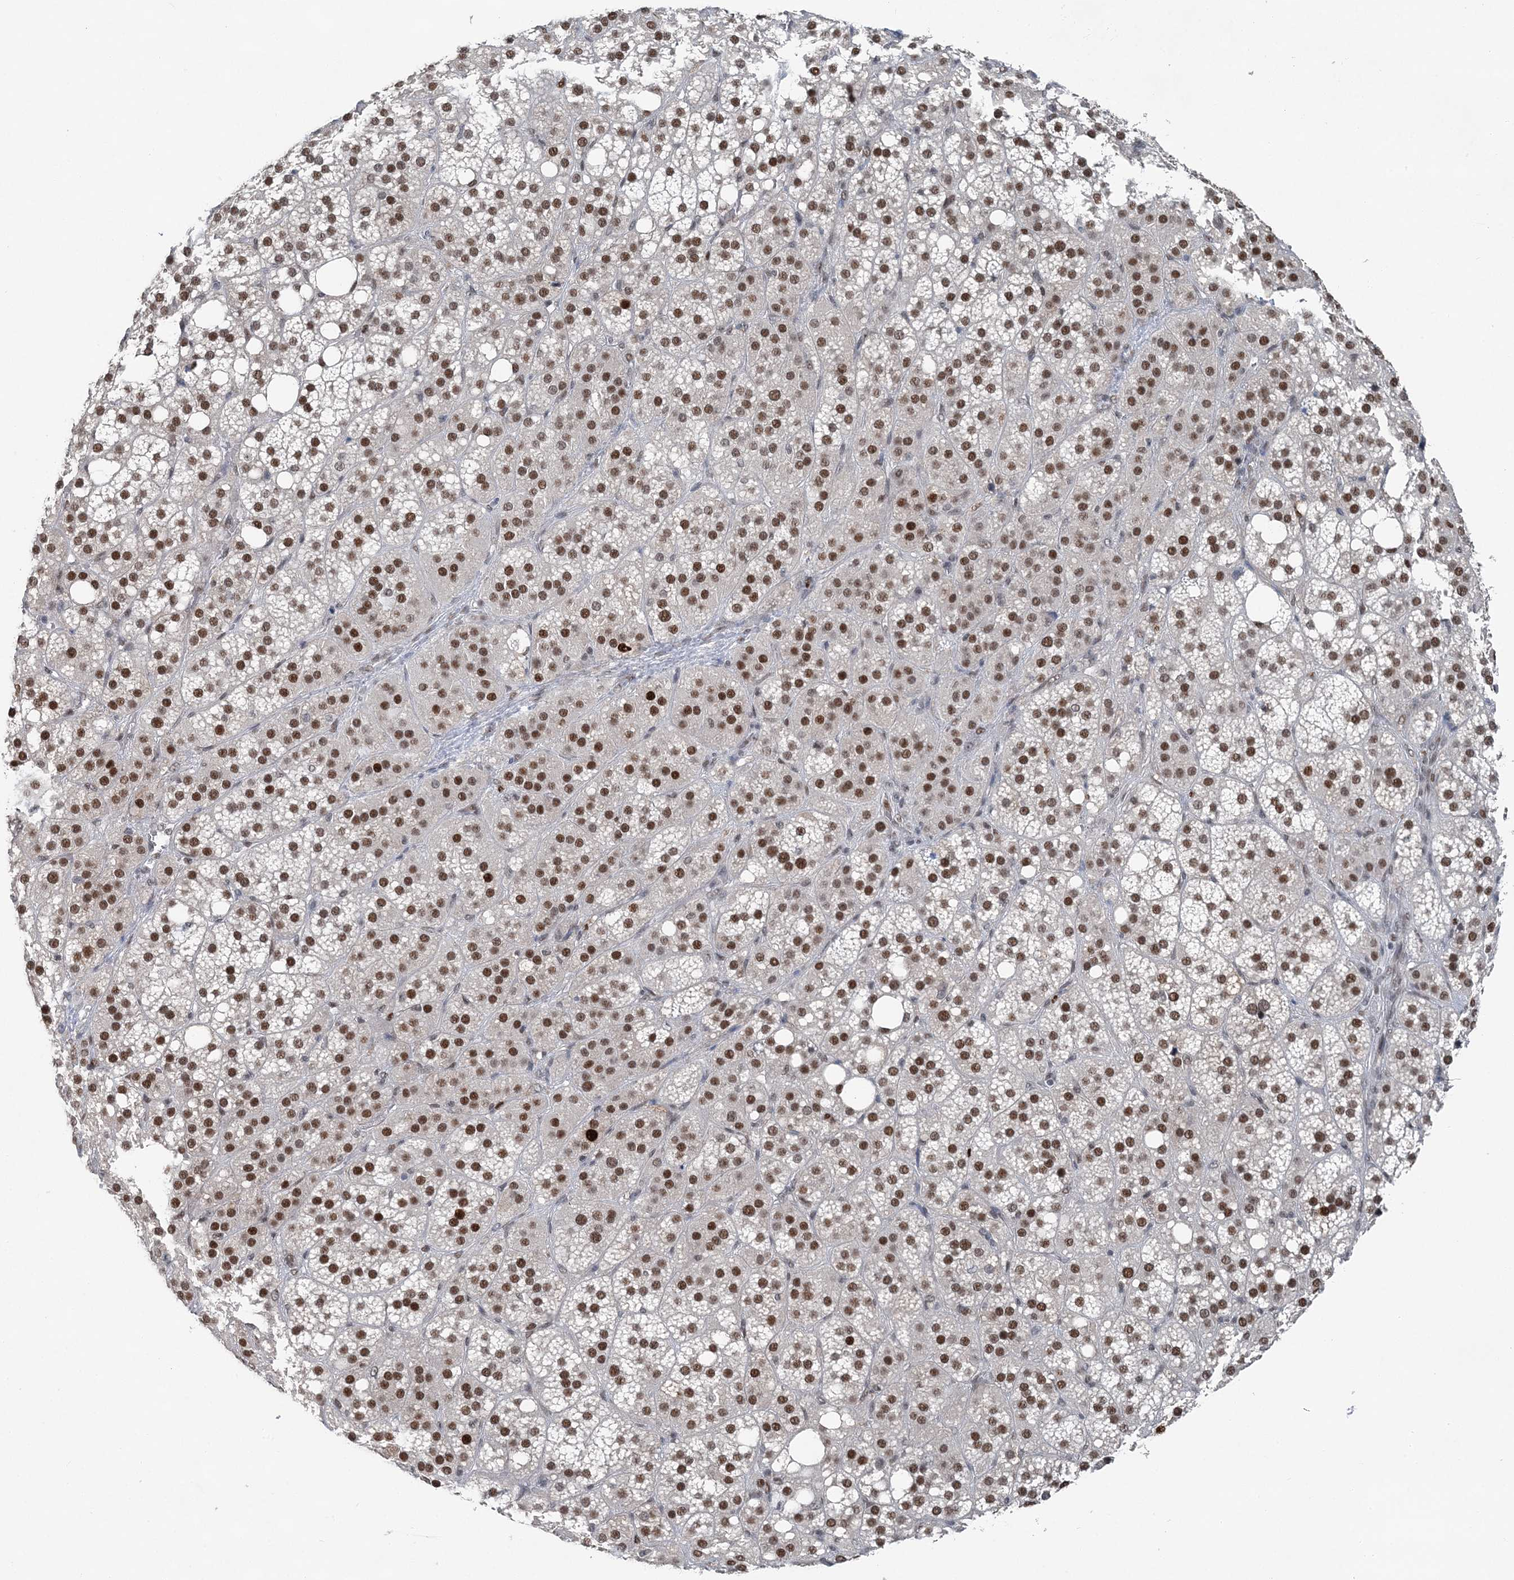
{"staining": {"intensity": "strong", "quantity": ">75%", "location": "nuclear"}, "tissue": "adrenal gland", "cell_type": "Glandular cells", "image_type": "normal", "snomed": [{"axis": "morphology", "description": "Normal tissue, NOS"}, {"axis": "topography", "description": "Adrenal gland"}], "caption": "IHC staining of unremarkable adrenal gland, which reveals high levels of strong nuclear expression in about >75% of glandular cells indicating strong nuclear protein staining. The staining was performed using DAB (3,3'-diaminobenzidine) (brown) for protein detection and nuclei were counterstained in hematoxylin (blue).", "gene": "HAT1", "patient": {"sex": "female", "age": 59}}